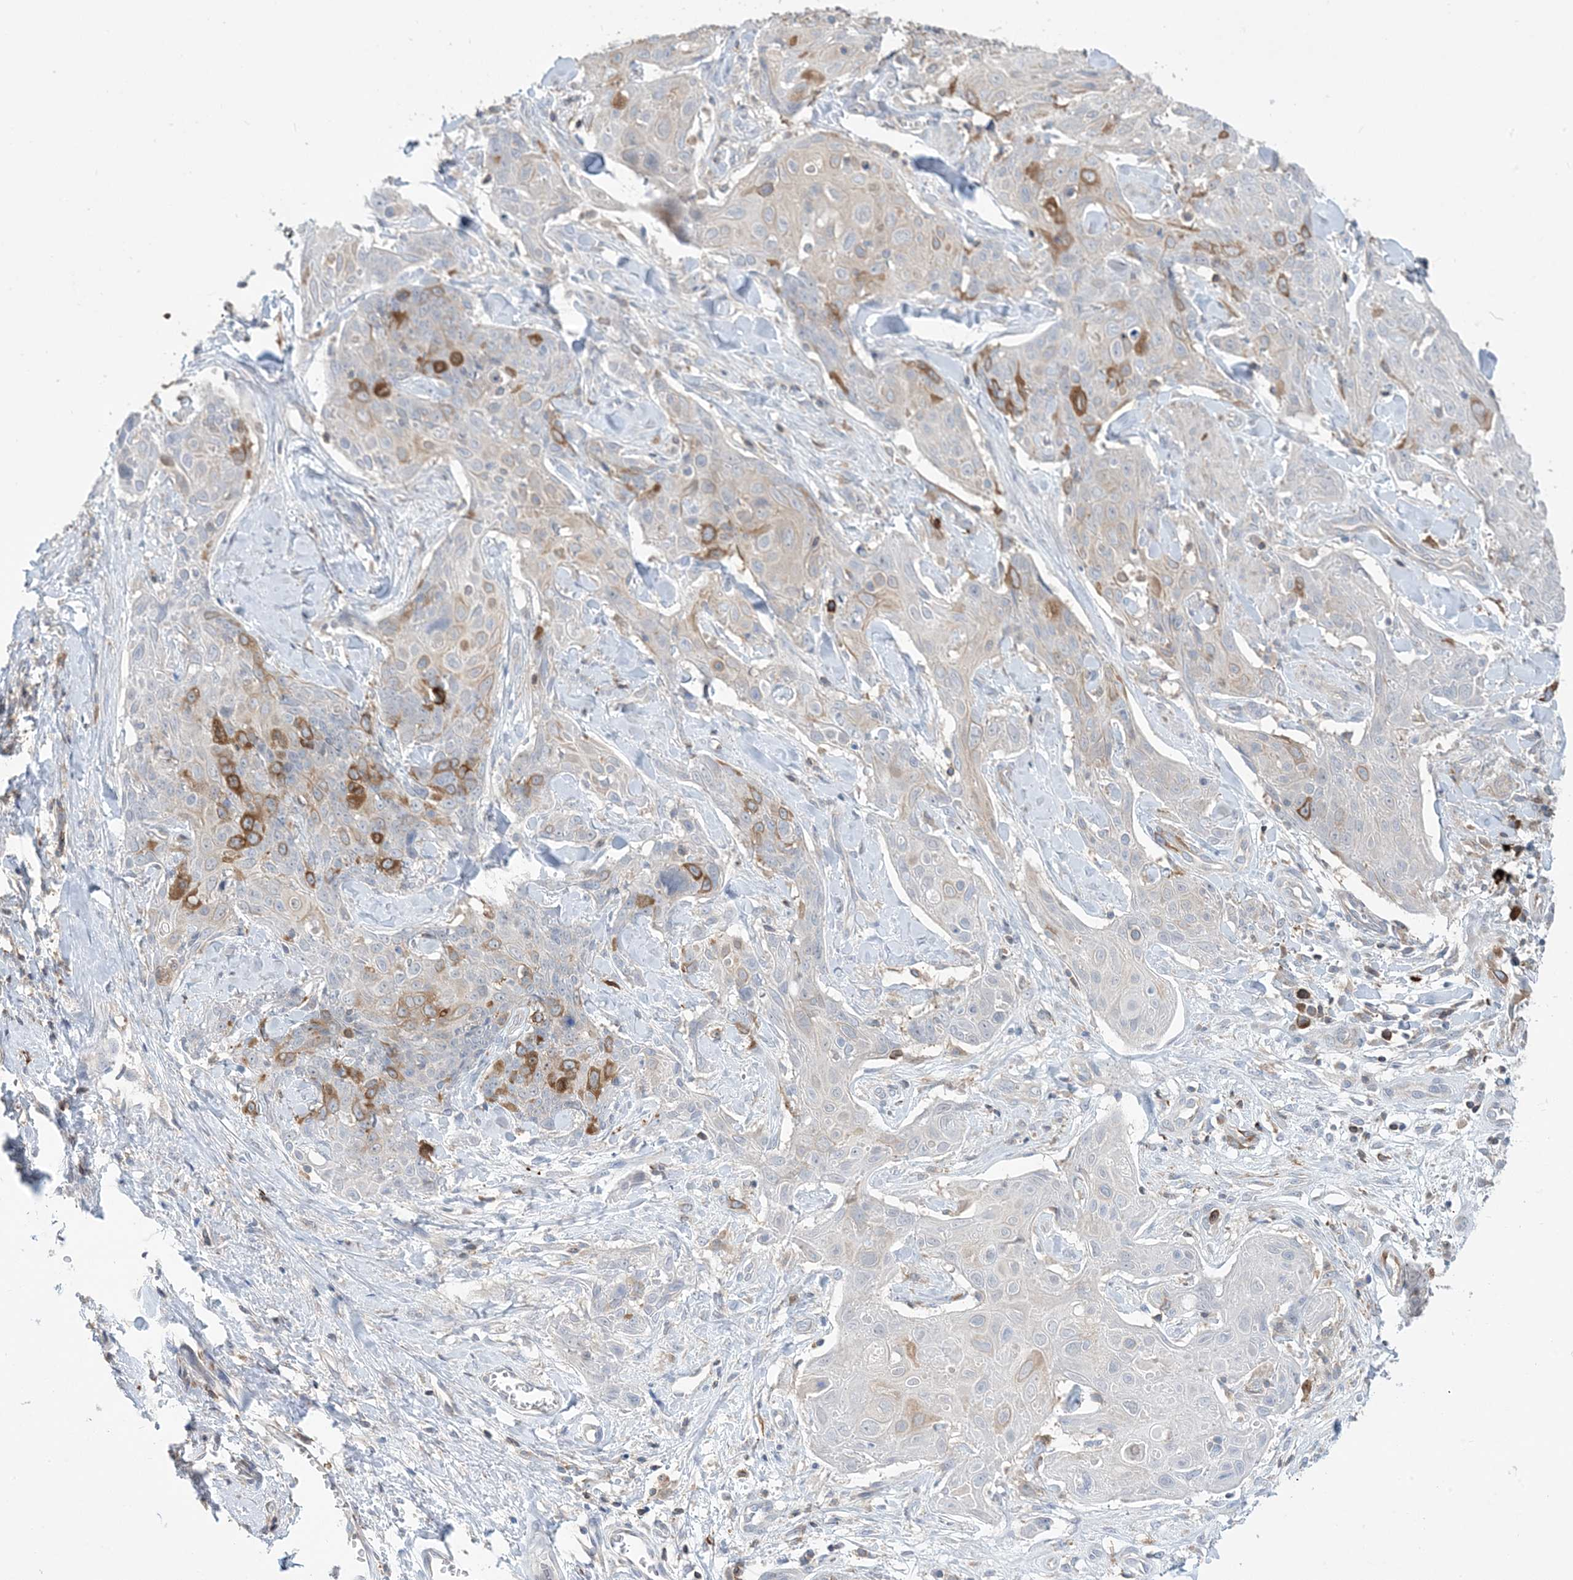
{"staining": {"intensity": "moderate", "quantity": "<25%", "location": "cytoplasmic/membranous"}, "tissue": "skin cancer", "cell_type": "Tumor cells", "image_type": "cancer", "snomed": [{"axis": "morphology", "description": "Squamous cell carcinoma, NOS"}, {"axis": "topography", "description": "Skin"}, {"axis": "topography", "description": "Vulva"}], "caption": "Brown immunohistochemical staining in skin squamous cell carcinoma shows moderate cytoplasmic/membranous positivity in about <25% of tumor cells.", "gene": "AOC1", "patient": {"sex": "female", "age": 85}}